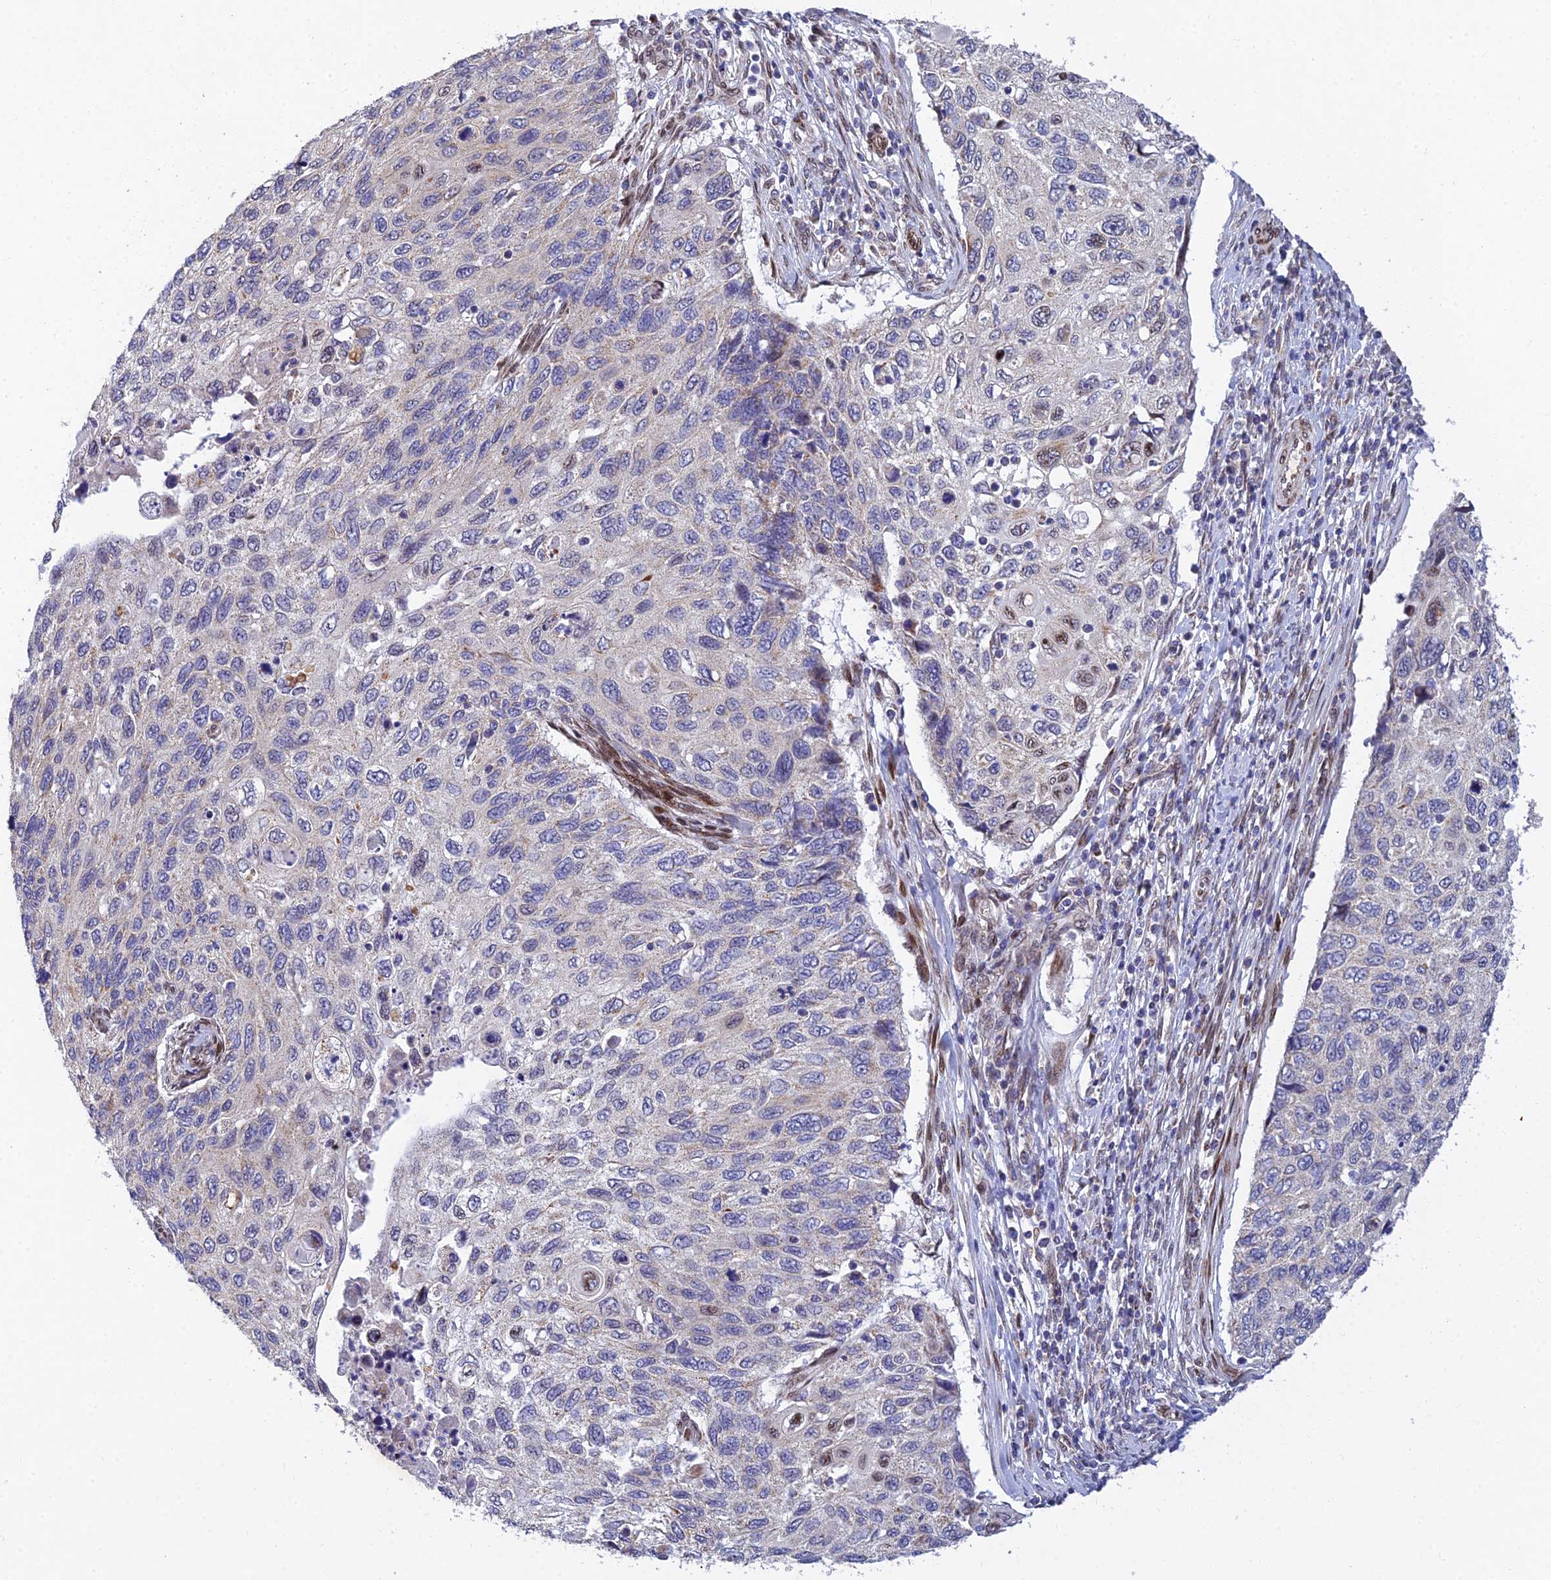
{"staining": {"intensity": "negative", "quantity": "none", "location": "none"}, "tissue": "cervical cancer", "cell_type": "Tumor cells", "image_type": "cancer", "snomed": [{"axis": "morphology", "description": "Squamous cell carcinoma, NOS"}, {"axis": "topography", "description": "Cervix"}], "caption": "An IHC histopathology image of cervical squamous cell carcinoma is shown. There is no staining in tumor cells of cervical squamous cell carcinoma. (Immunohistochemistry, brightfield microscopy, high magnification).", "gene": "MGAT2", "patient": {"sex": "female", "age": 70}}